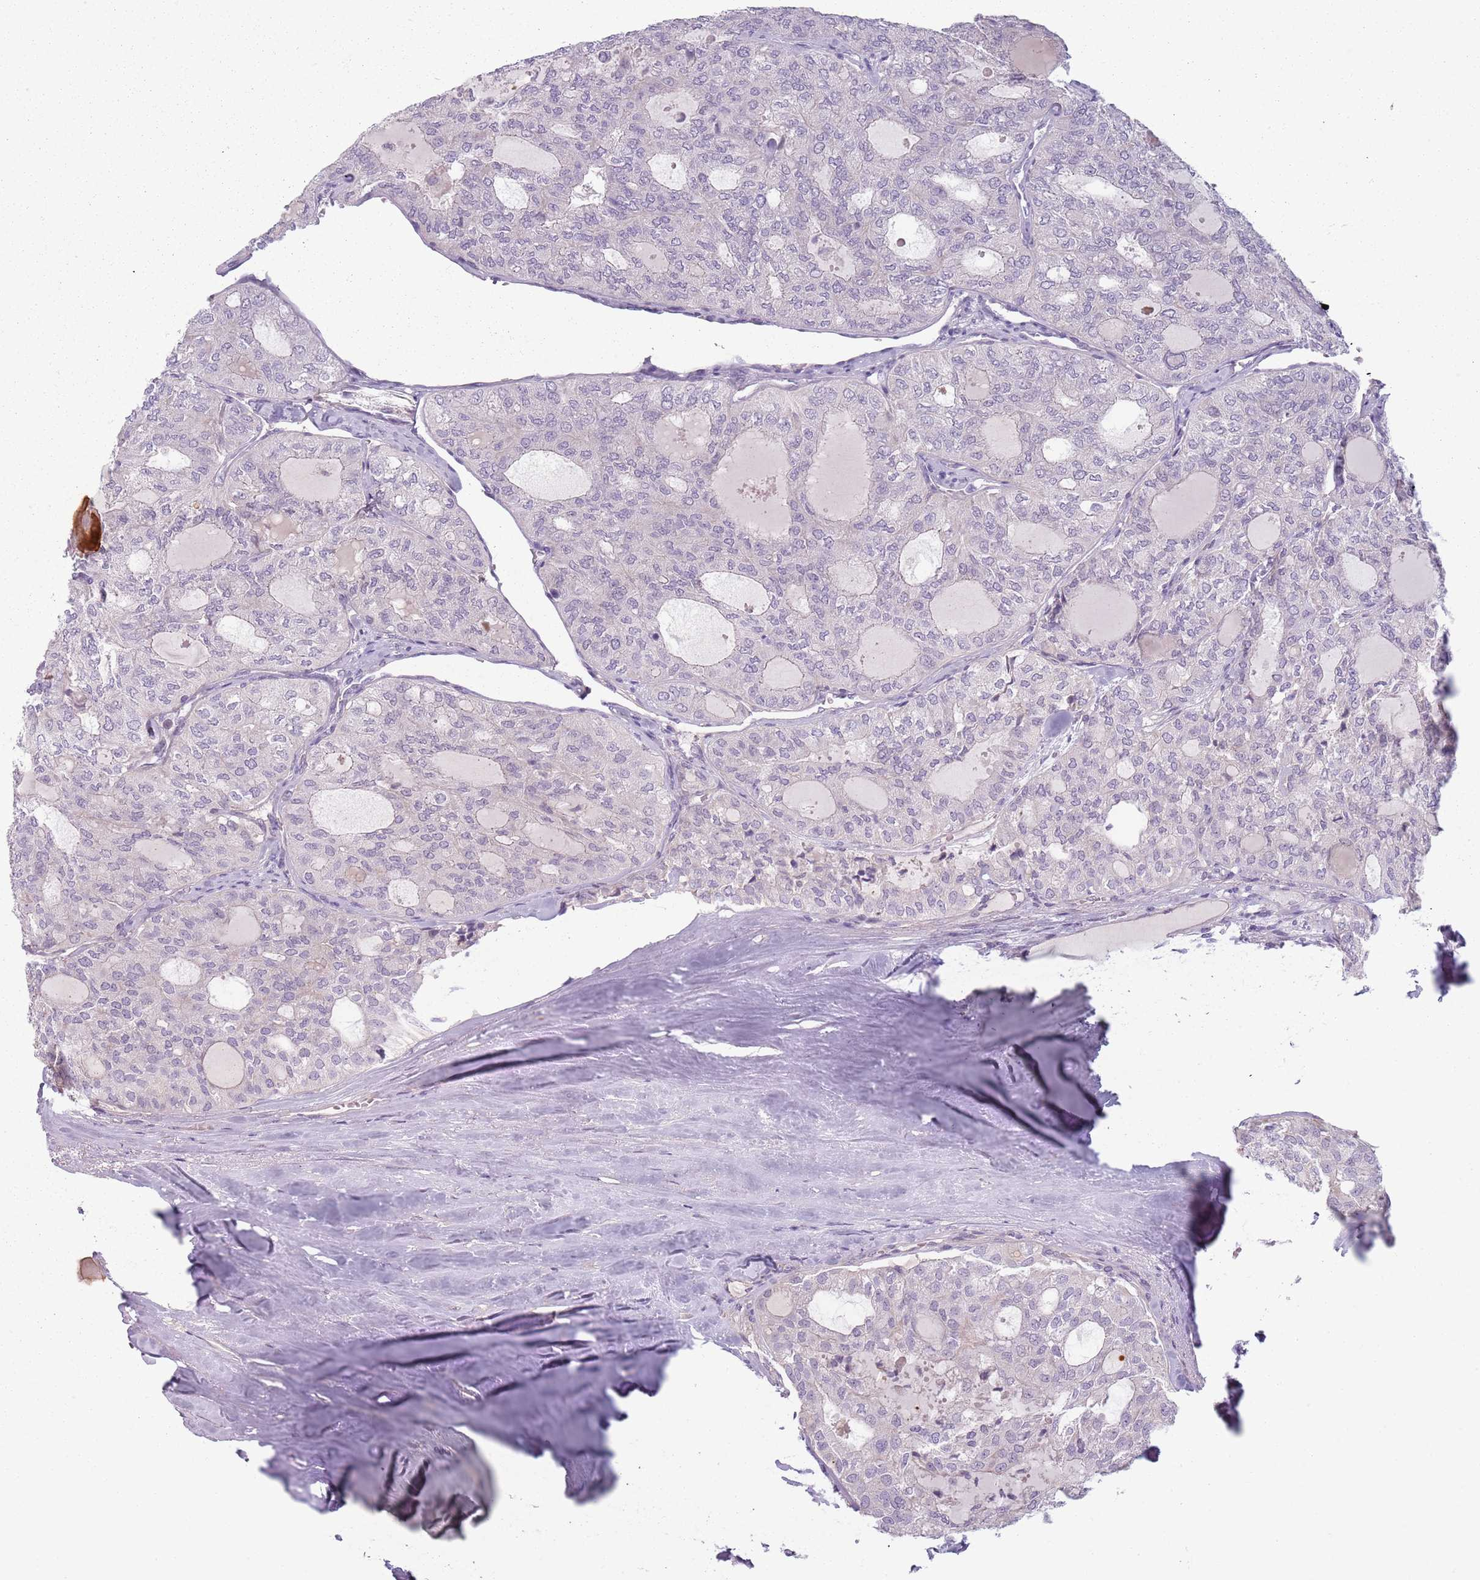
{"staining": {"intensity": "negative", "quantity": "none", "location": "none"}, "tissue": "thyroid cancer", "cell_type": "Tumor cells", "image_type": "cancer", "snomed": [{"axis": "morphology", "description": "Follicular adenoma carcinoma, NOS"}, {"axis": "topography", "description": "Thyroid gland"}], "caption": "An image of thyroid cancer stained for a protein displays no brown staining in tumor cells.", "gene": "TLCD2", "patient": {"sex": "male", "age": 75}}